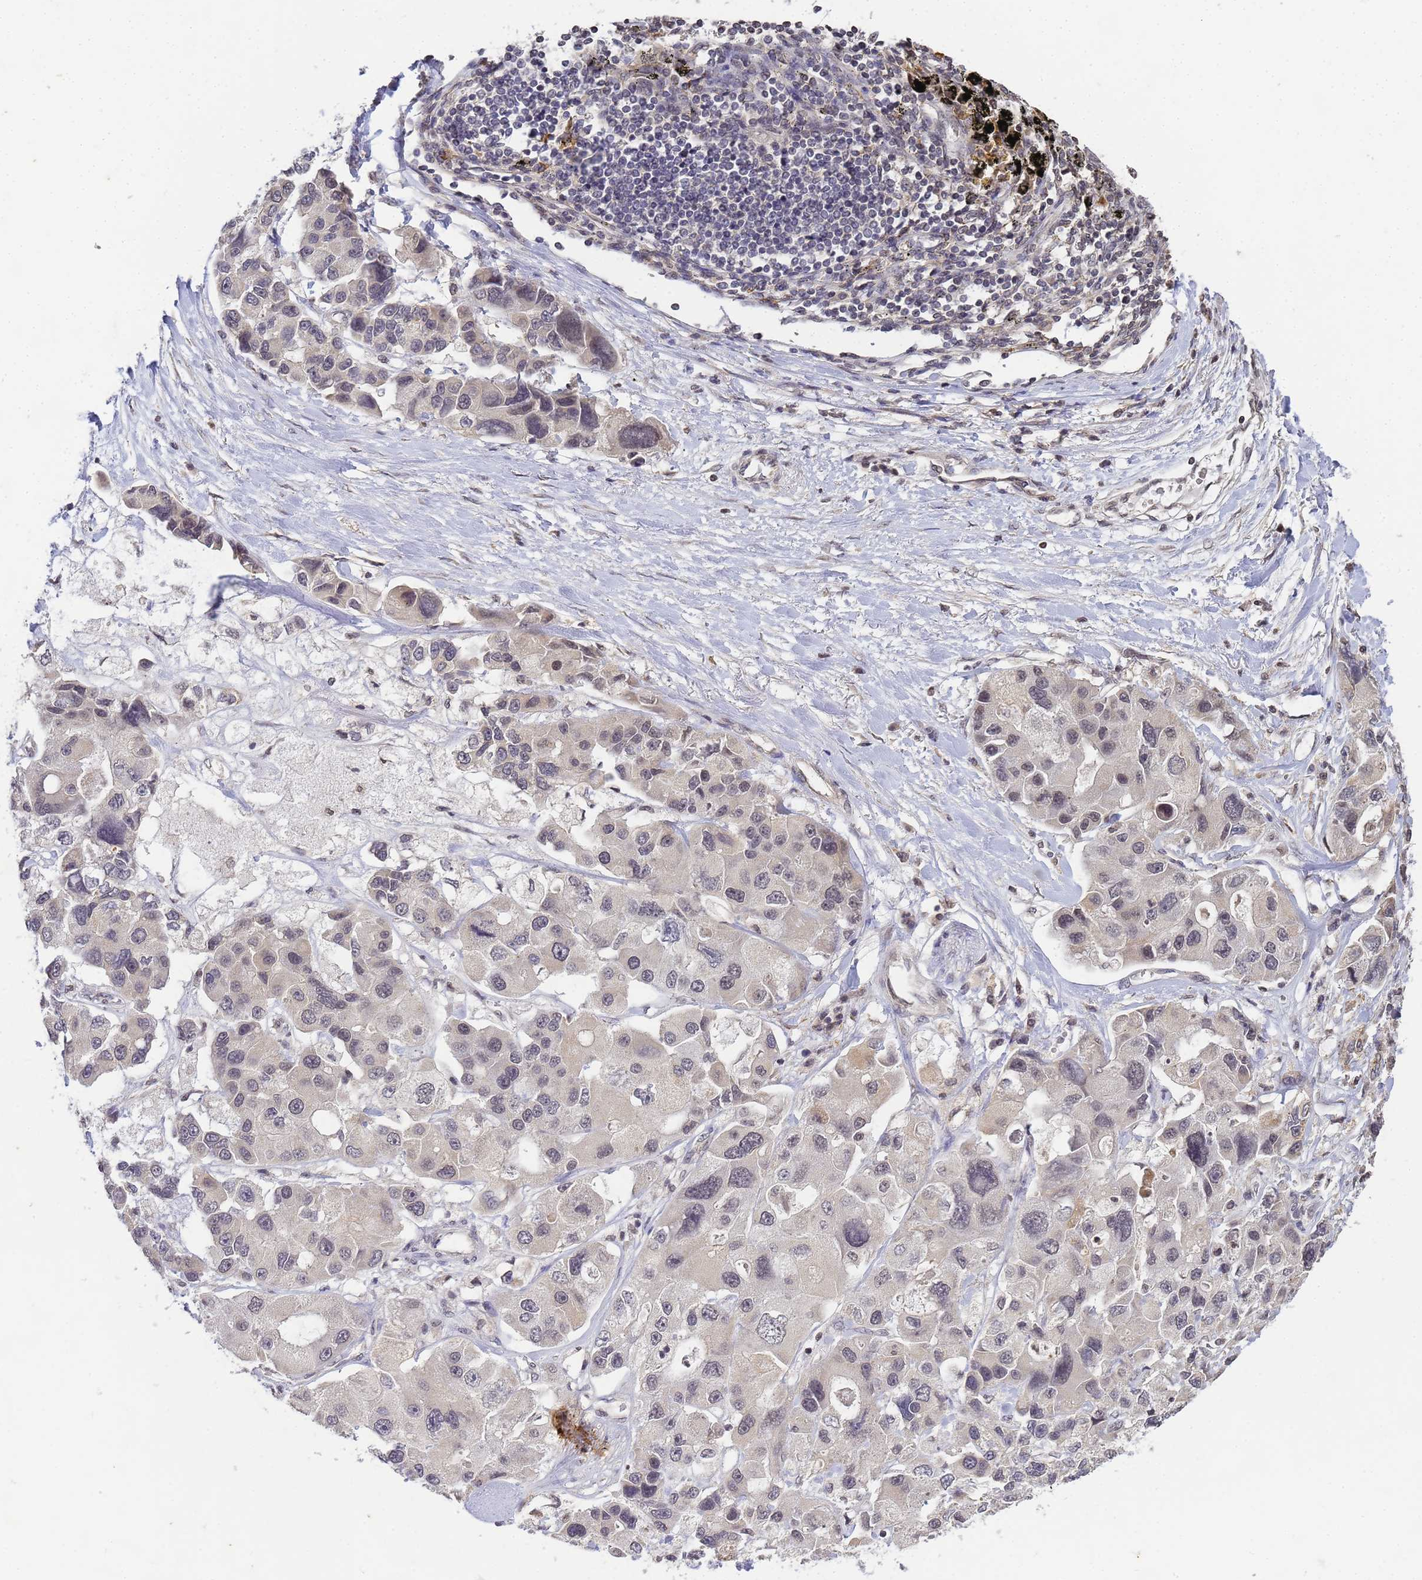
{"staining": {"intensity": "negative", "quantity": "none", "location": "none"}, "tissue": "lung cancer", "cell_type": "Tumor cells", "image_type": "cancer", "snomed": [{"axis": "morphology", "description": "Adenocarcinoma, NOS"}, {"axis": "topography", "description": "Lung"}], "caption": "This histopathology image is of lung adenocarcinoma stained with immunohistochemistry to label a protein in brown with the nuclei are counter-stained blue. There is no positivity in tumor cells.", "gene": "MYL7", "patient": {"sex": "female", "age": 54}}